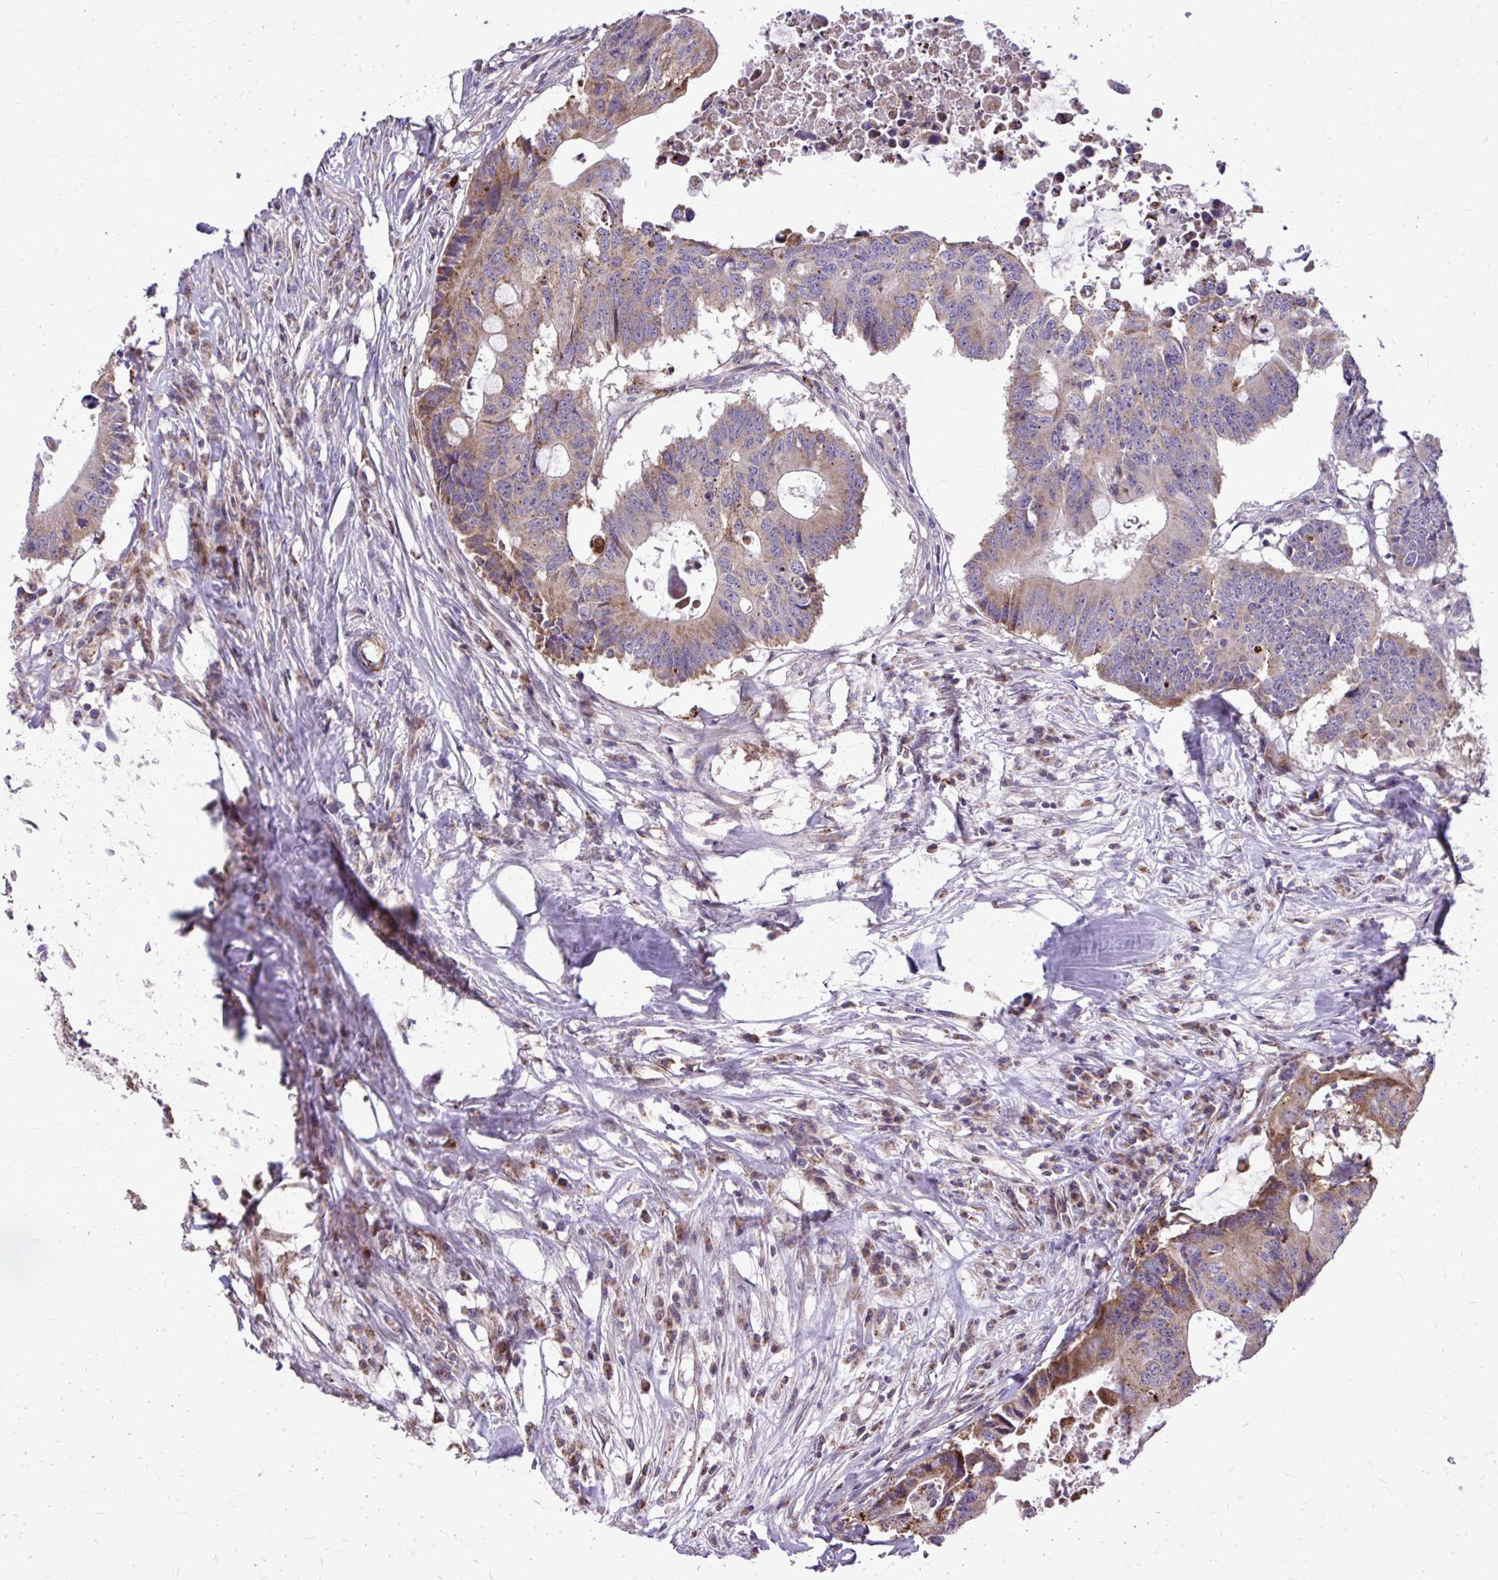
{"staining": {"intensity": "weak", "quantity": "25%-75%", "location": "cytoplasmic/membranous"}, "tissue": "colorectal cancer", "cell_type": "Tumor cells", "image_type": "cancer", "snomed": [{"axis": "morphology", "description": "Adenocarcinoma, NOS"}, {"axis": "topography", "description": "Colon"}], "caption": "This histopathology image shows immunohistochemistry staining of adenocarcinoma (colorectal), with low weak cytoplasmic/membranous positivity in about 25%-75% of tumor cells.", "gene": "ABCC3", "patient": {"sex": "male", "age": 71}}